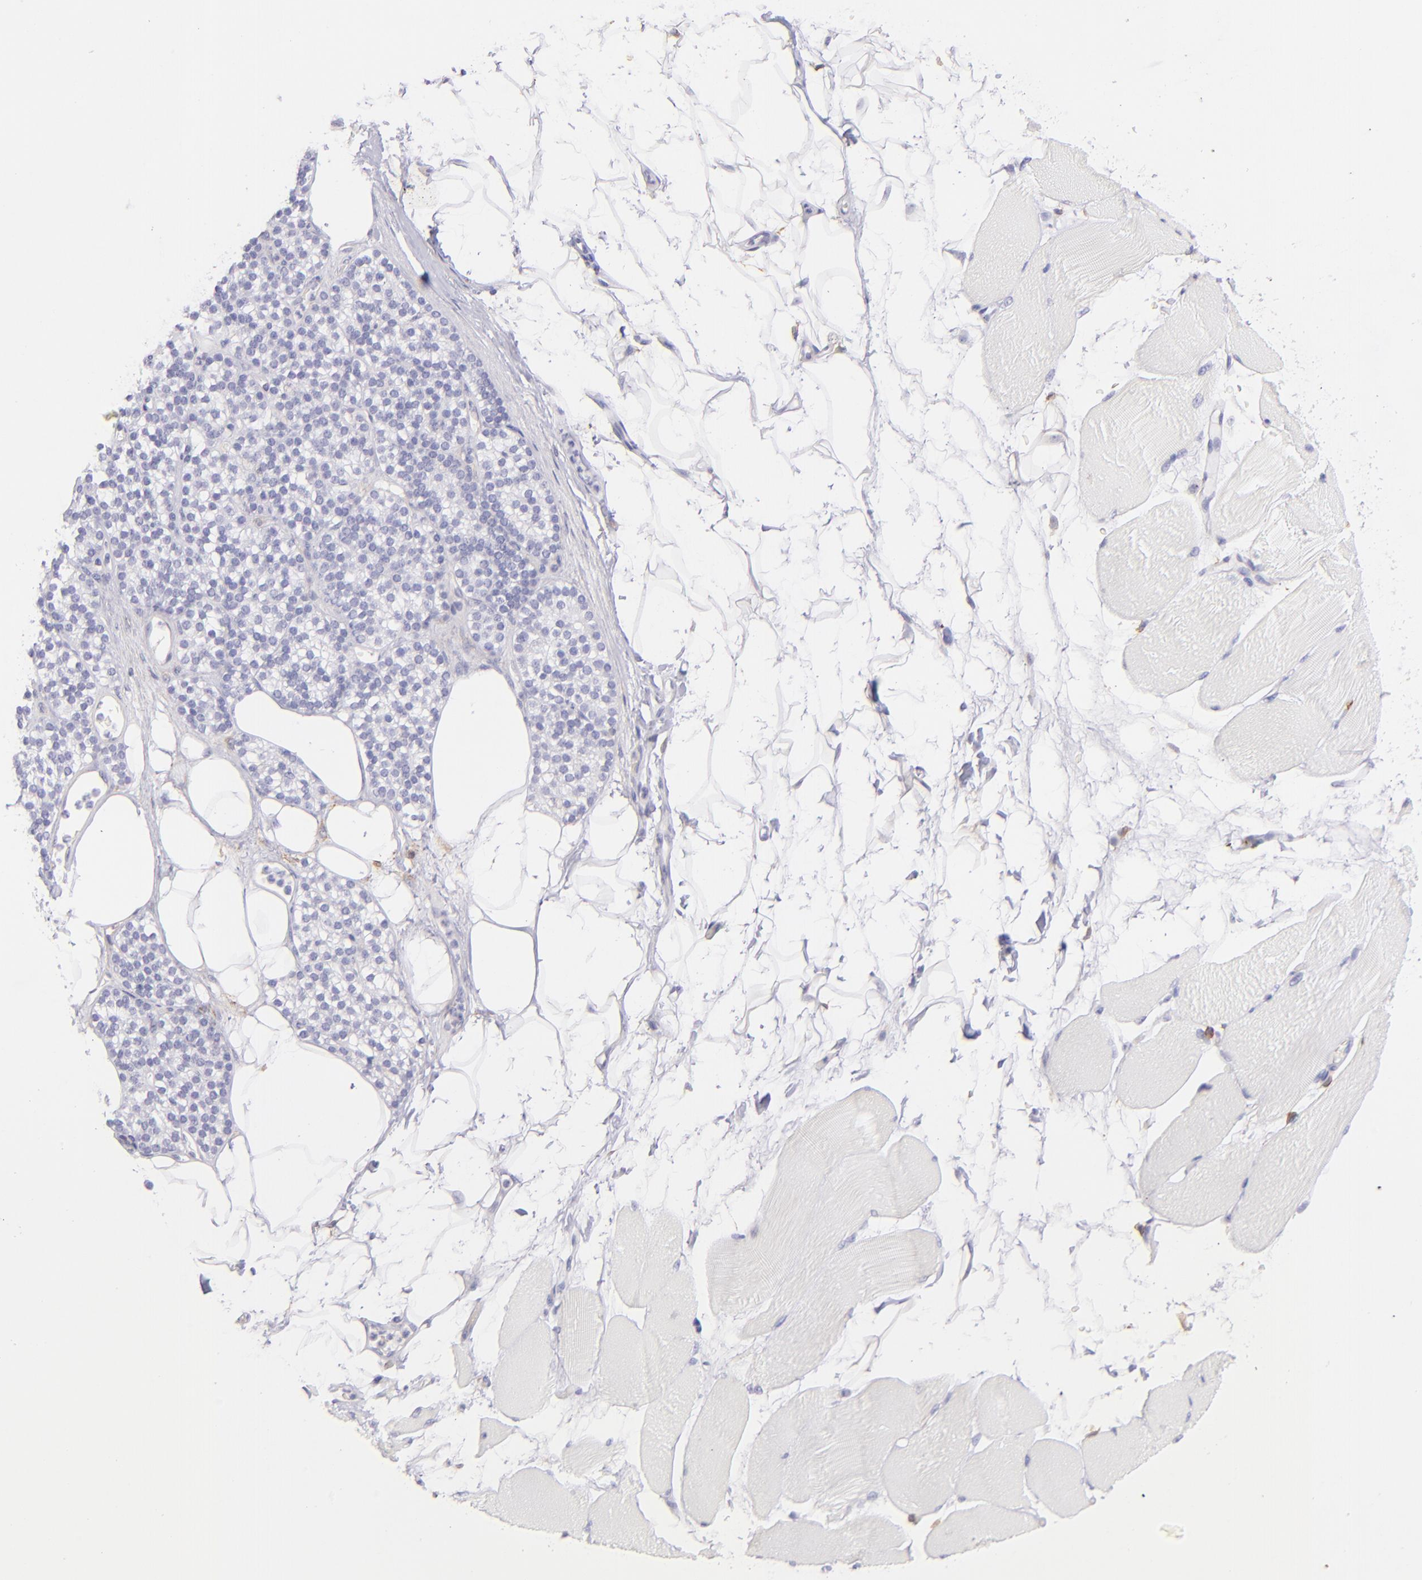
{"staining": {"intensity": "negative", "quantity": "none", "location": "none"}, "tissue": "skeletal muscle", "cell_type": "Myocytes", "image_type": "normal", "snomed": [{"axis": "morphology", "description": "Normal tissue, NOS"}, {"axis": "topography", "description": "Skeletal muscle"}, {"axis": "topography", "description": "Parathyroid gland"}], "caption": "DAB immunohistochemical staining of normal human skeletal muscle shows no significant positivity in myocytes. (DAB IHC with hematoxylin counter stain).", "gene": "CD81", "patient": {"sex": "female", "age": 37}}